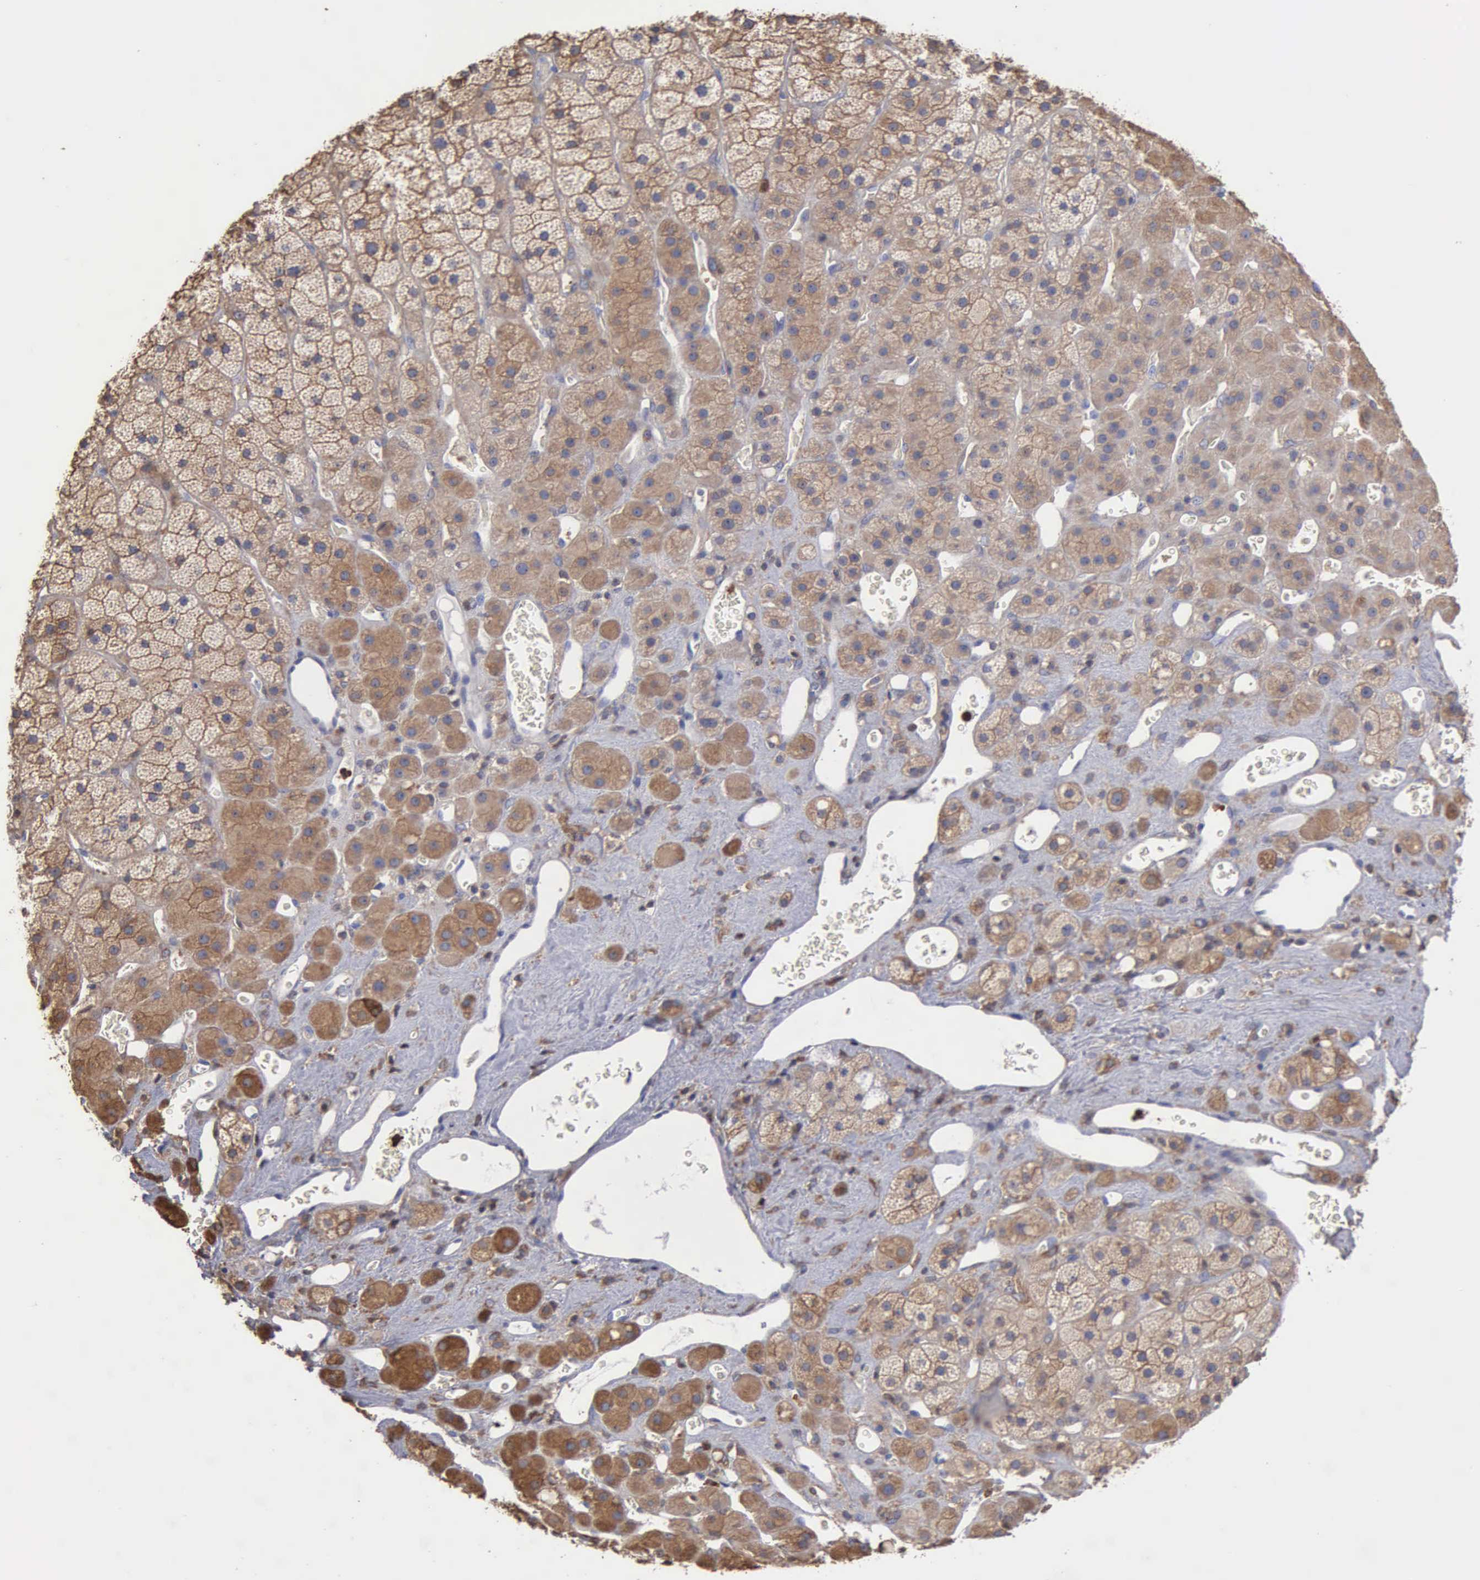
{"staining": {"intensity": "weak", "quantity": ">75%", "location": "cytoplasmic/membranous"}, "tissue": "adrenal gland", "cell_type": "Glandular cells", "image_type": "normal", "snomed": [{"axis": "morphology", "description": "Normal tissue, NOS"}, {"axis": "topography", "description": "Adrenal gland"}], "caption": "Immunohistochemistry histopathology image of unremarkable adrenal gland stained for a protein (brown), which exhibits low levels of weak cytoplasmic/membranous expression in about >75% of glandular cells.", "gene": "G6PD", "patient": {"sex": "male", "age": 57}}